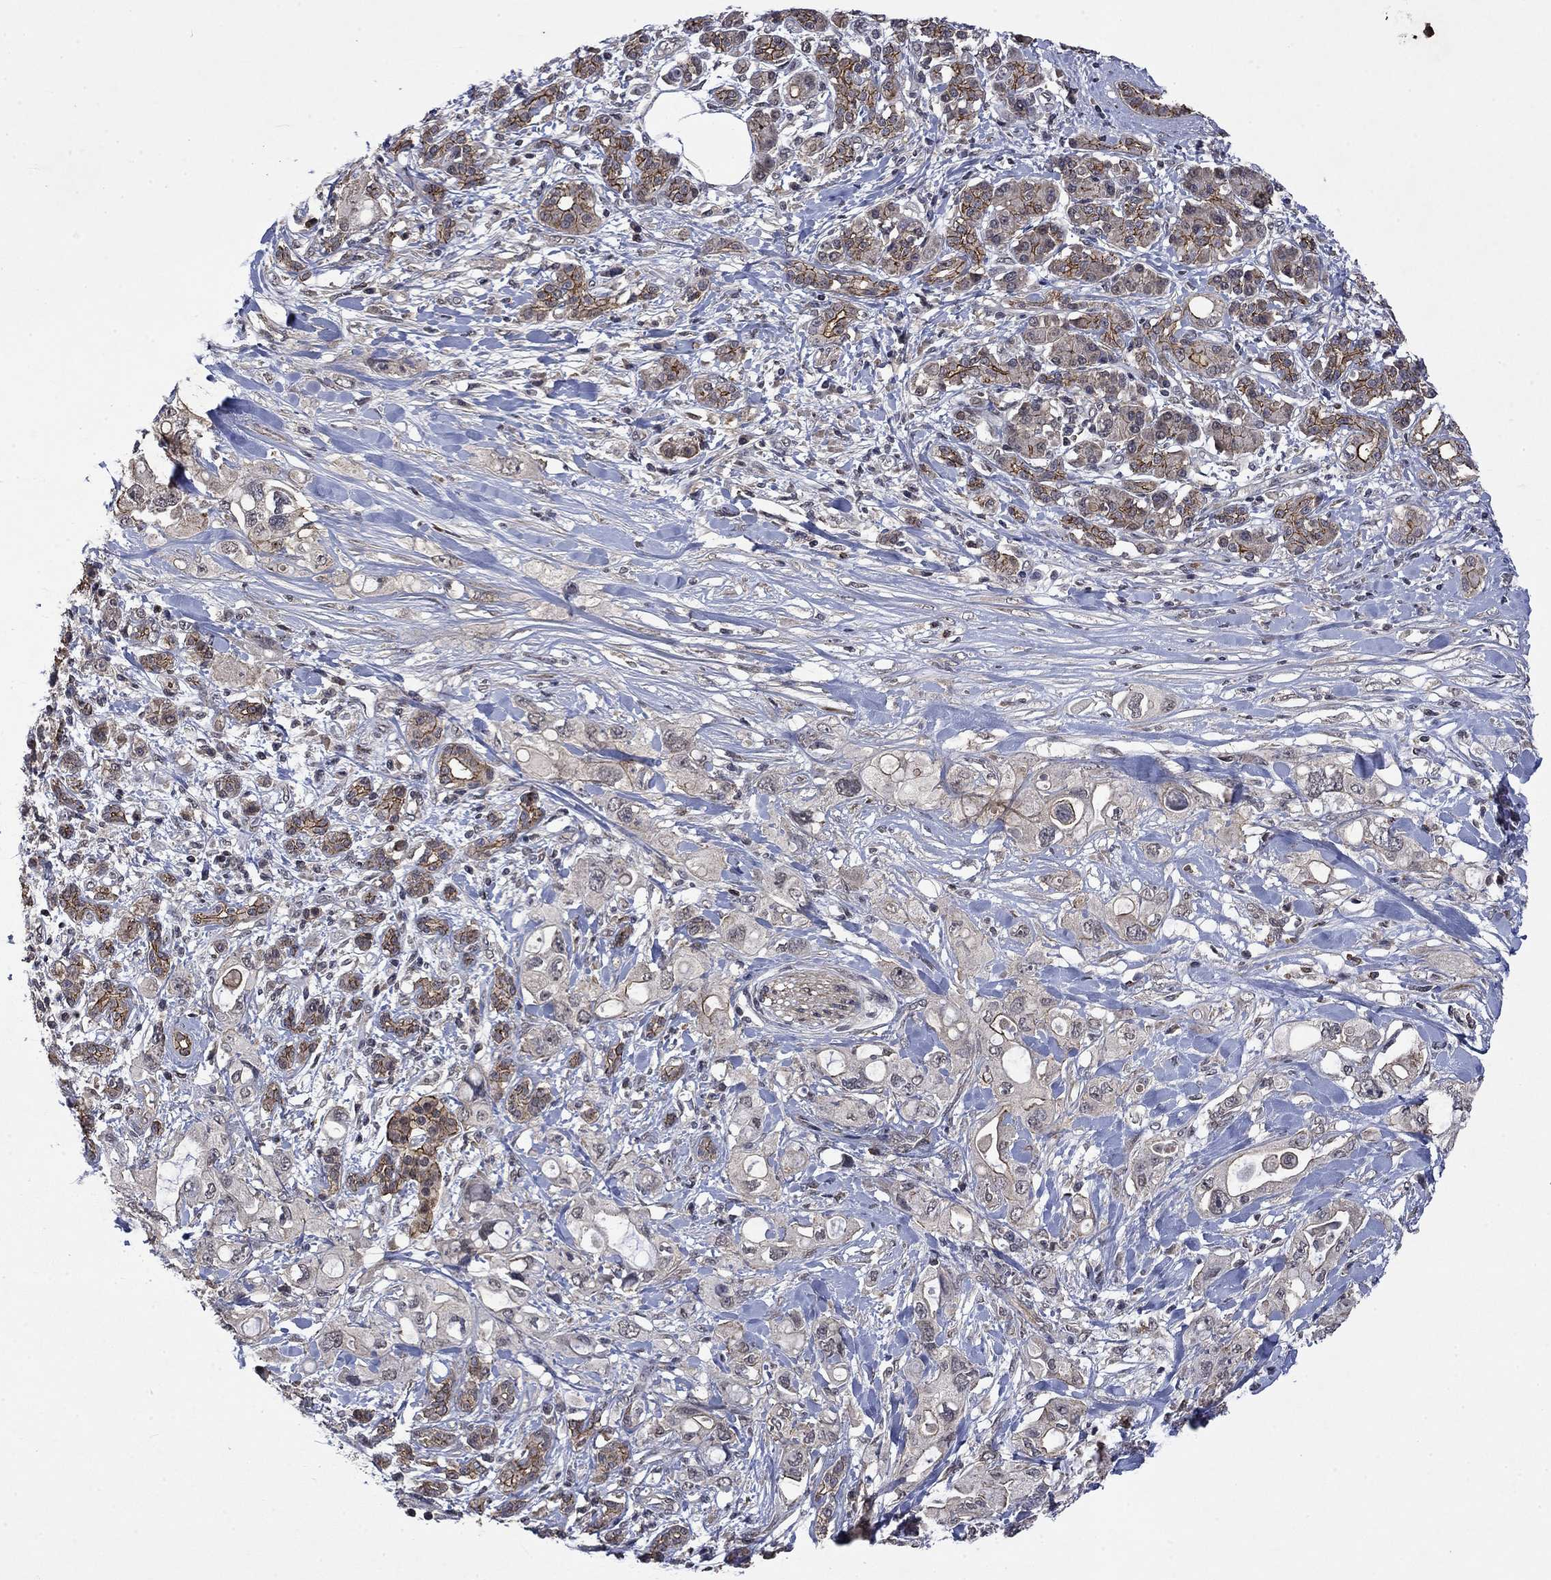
{"staining": {"intensity": "moderate", "quantity": "25%-75%", "location": "cytoplasmic/membranous"}, "tissue": "pancreatic cancer", "cell_type": "Tumor cells", "image_type": "cancer", "snomed": [{"axis": "morphology", "description": "Adenocarcinoma, NOS"}, {"axis": "topography", "description": "Pancreas"}], "caption": "IHC of human pancreatic cancer displays medium levels of moderate cytoplasmic/membranous positivity in about 25%-75% of tumor cells.", "gene": "PPP1R9A", "patient": {"sex": "female", "age": 56}}